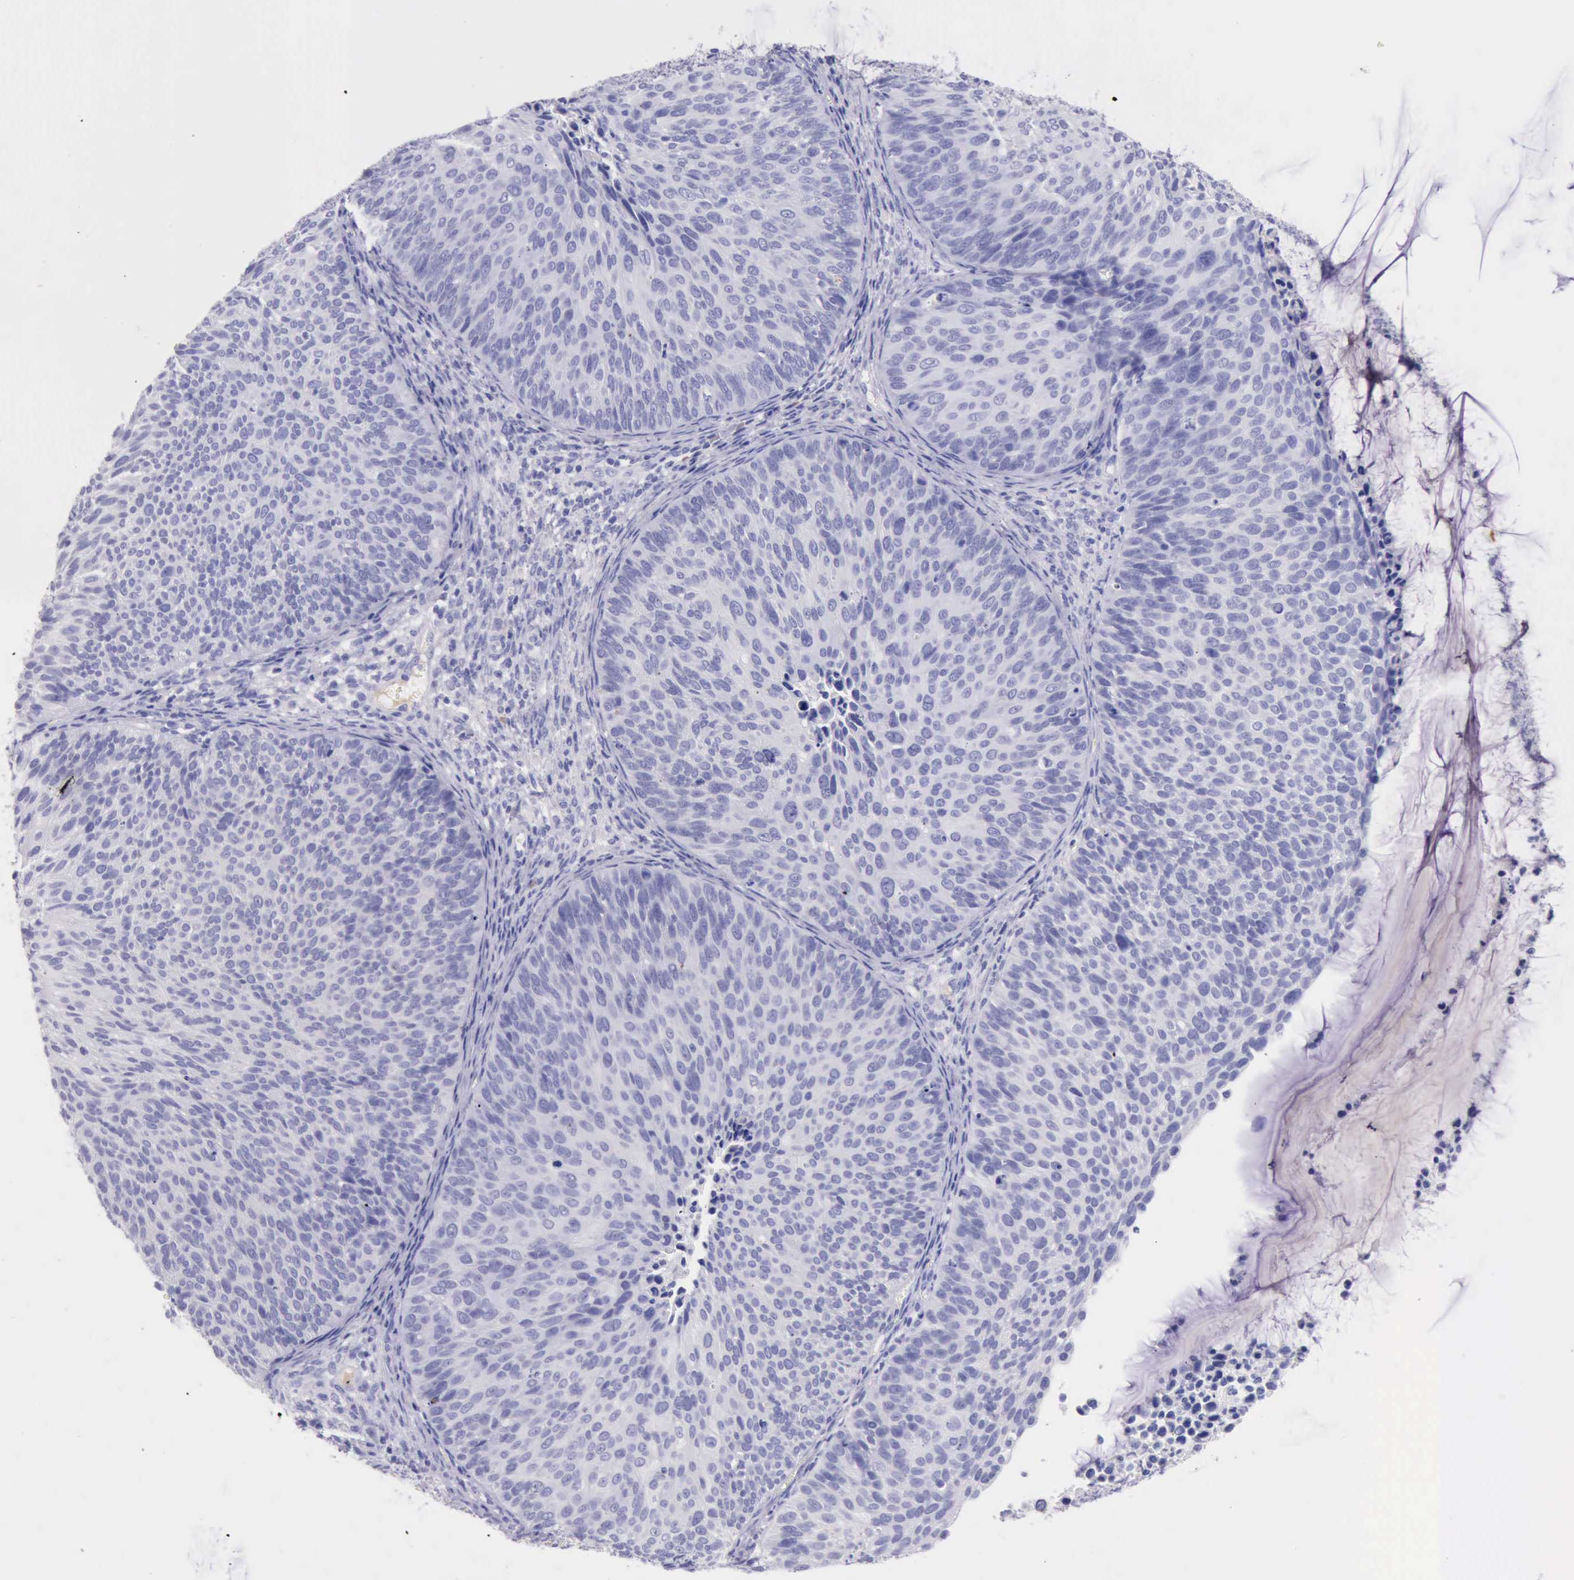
{"staining": {"intensity": "negative", "quantity": "none", "location": "none"}, "tissue": "cervical cancer", "cell_type": "Tumor cells", "image_type": "cancer", "snomed": [{"axis": "morphology", "description": "Squamous cell carcinoma, NOS"}, {"axis": "topography", "description": "Cervix"}], "caption": "A photomicrograph of cervical cancer (squamous cell carcinoma) stained for a protein shows no brown staining in tumor cells.", "gene": "KRT8", "patient": {"sex": "female", "age": 36}}